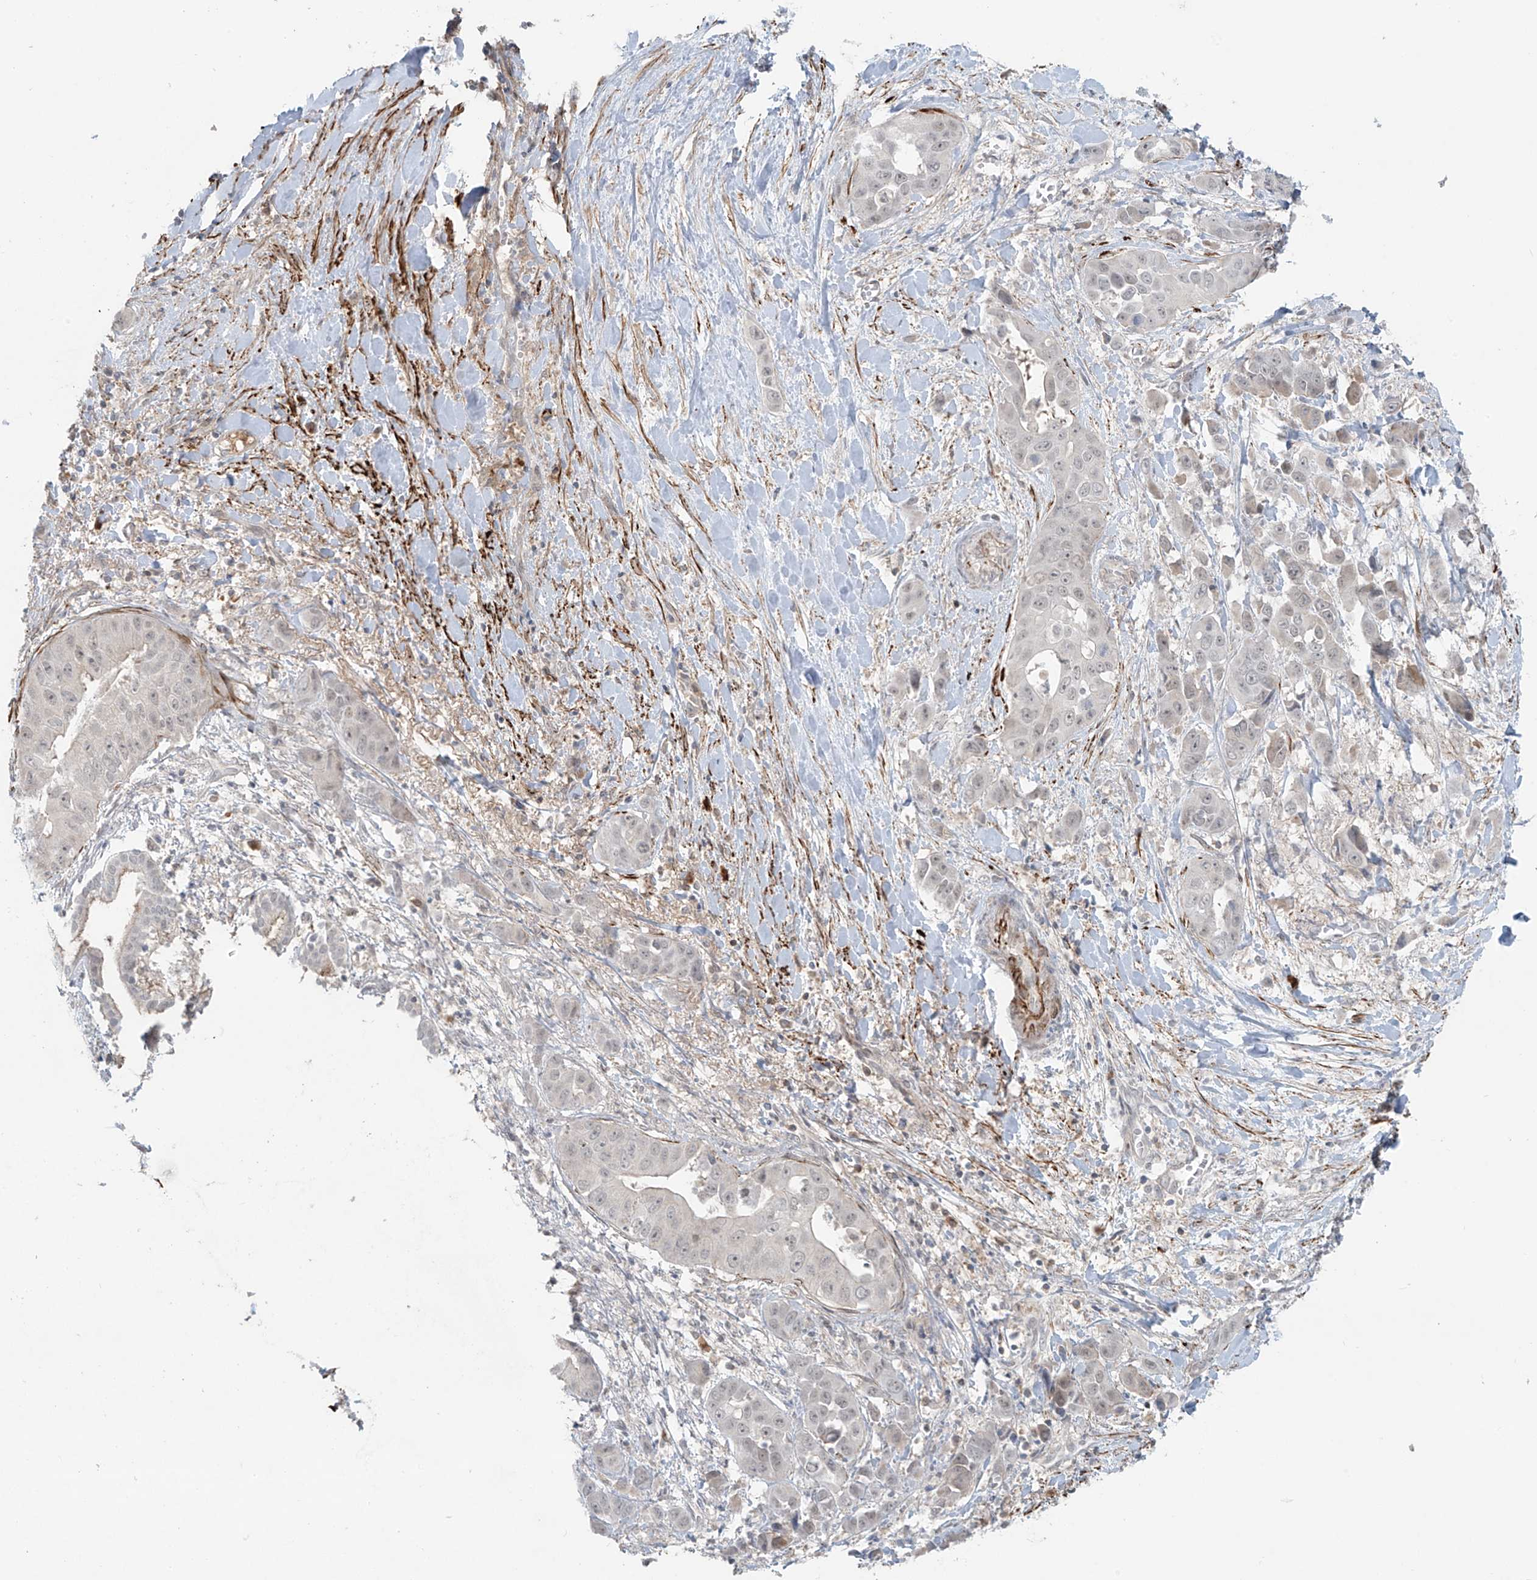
{"staining": {"intensity": "negative", "quantity": "none", "location": "none"}, "tissue": "liver cancer", "cell_type": "Tumor cells", "image_type": "cancer", "snomed": [{"axis": "morphology", "description": "Cholangiocarcinoma"}, {"axis": "topography", "description": "Liver"}], "caption": "Immunohistochemistry (IHC) photomicrograph of human liver cholangiocarcinoma stained for a protein (brown), which reveals no positivity in tumor cells.", "gene": "RASGEF1A", "patient": {"sex": "female", "age": 52}}